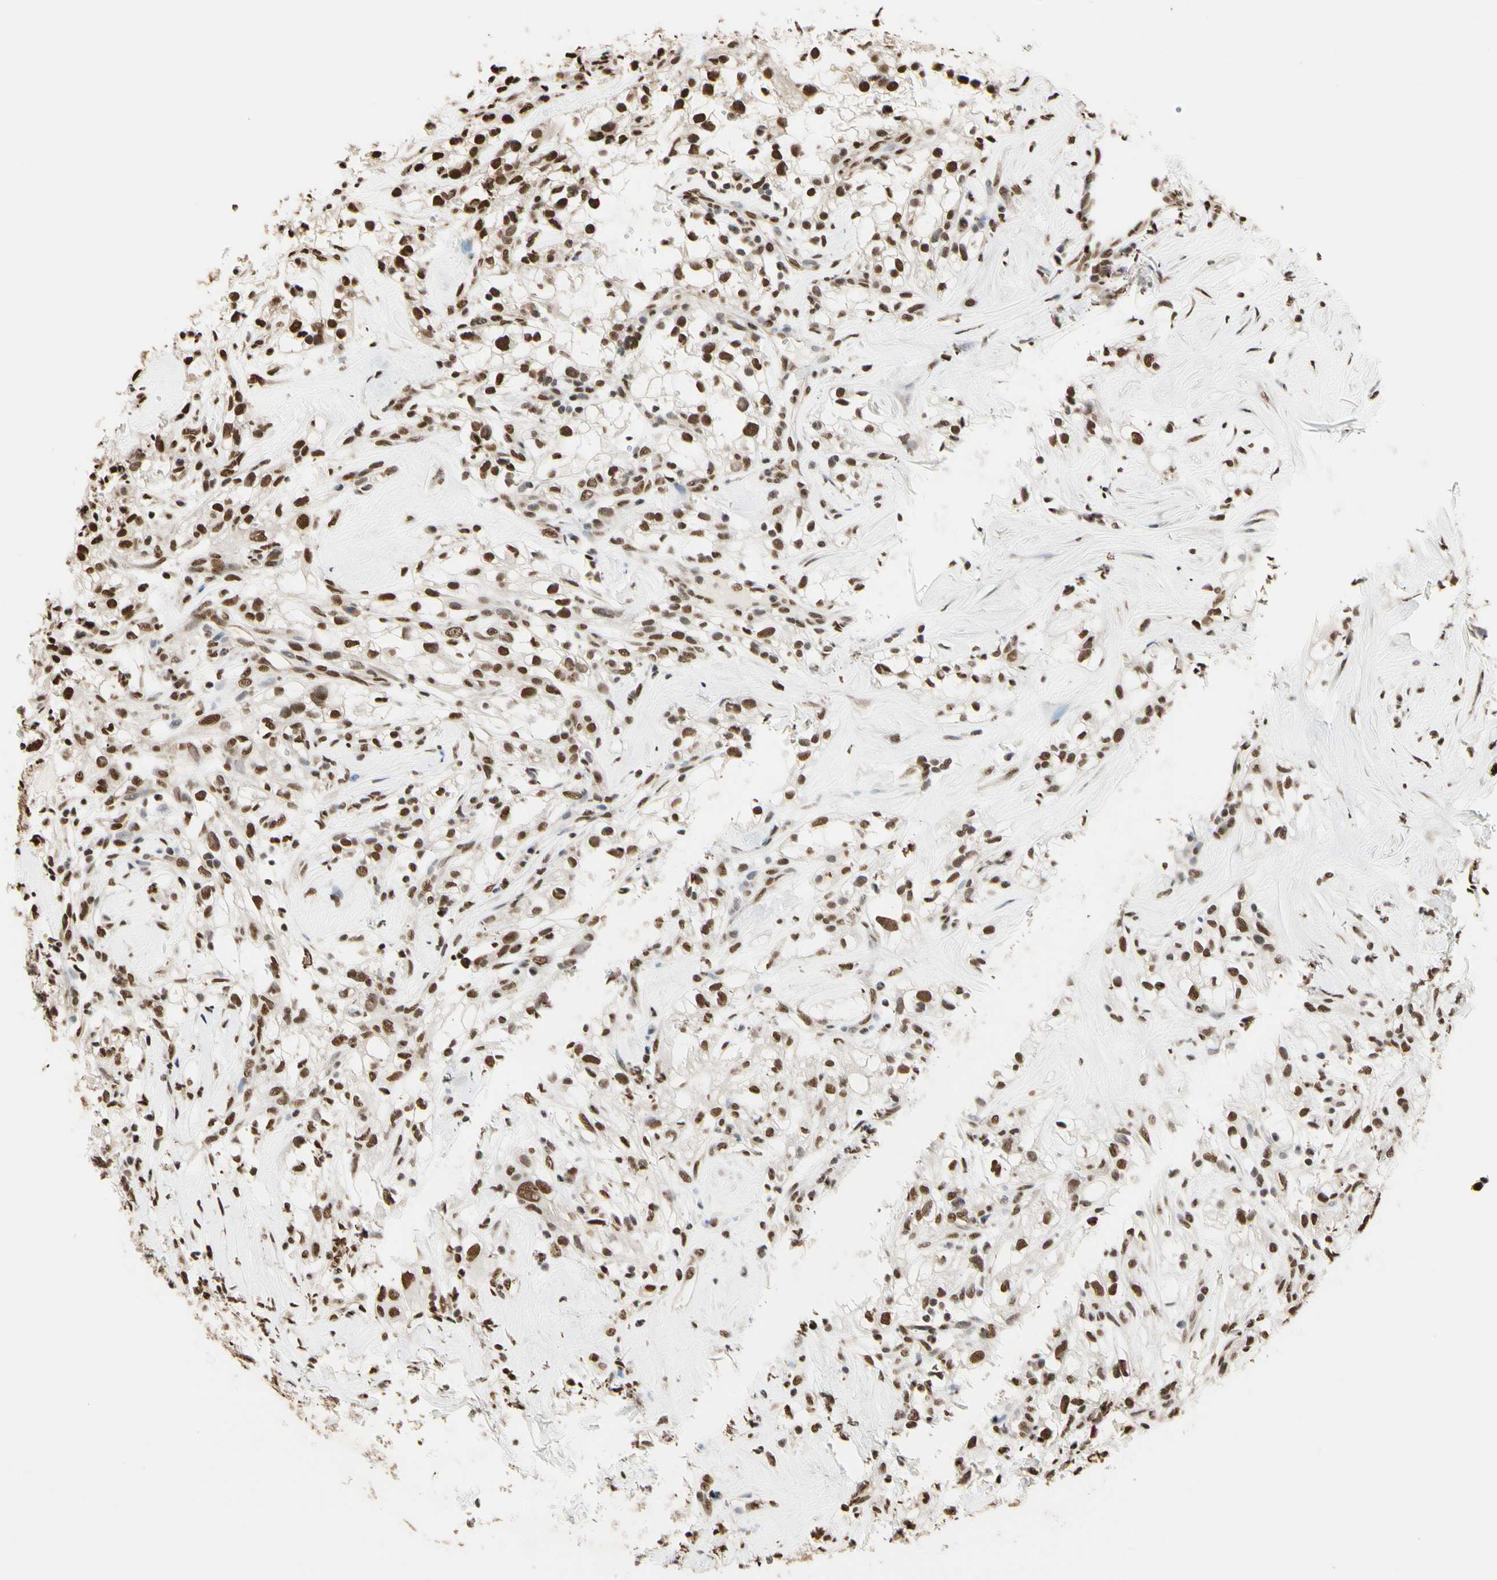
{"staining": {"intensity": "strong", "quantity": ">75%", "location": "nuclear"}, "tissue": "renal cancer", "cell_type": "Tumor cells", "image_type": "cancer", "snomed": [{"axis": "morphology", "description": "Adenocarcinoma, NOS"}, {"axis": "topography", "description": "Kidney"}], "caption": "Adenocarcinoma (renal) tissue shows strong nuclear staining in about >75% of tumor cells", "gene": "HNRNPK", "patient": {"sex": "female", "age": 60}}